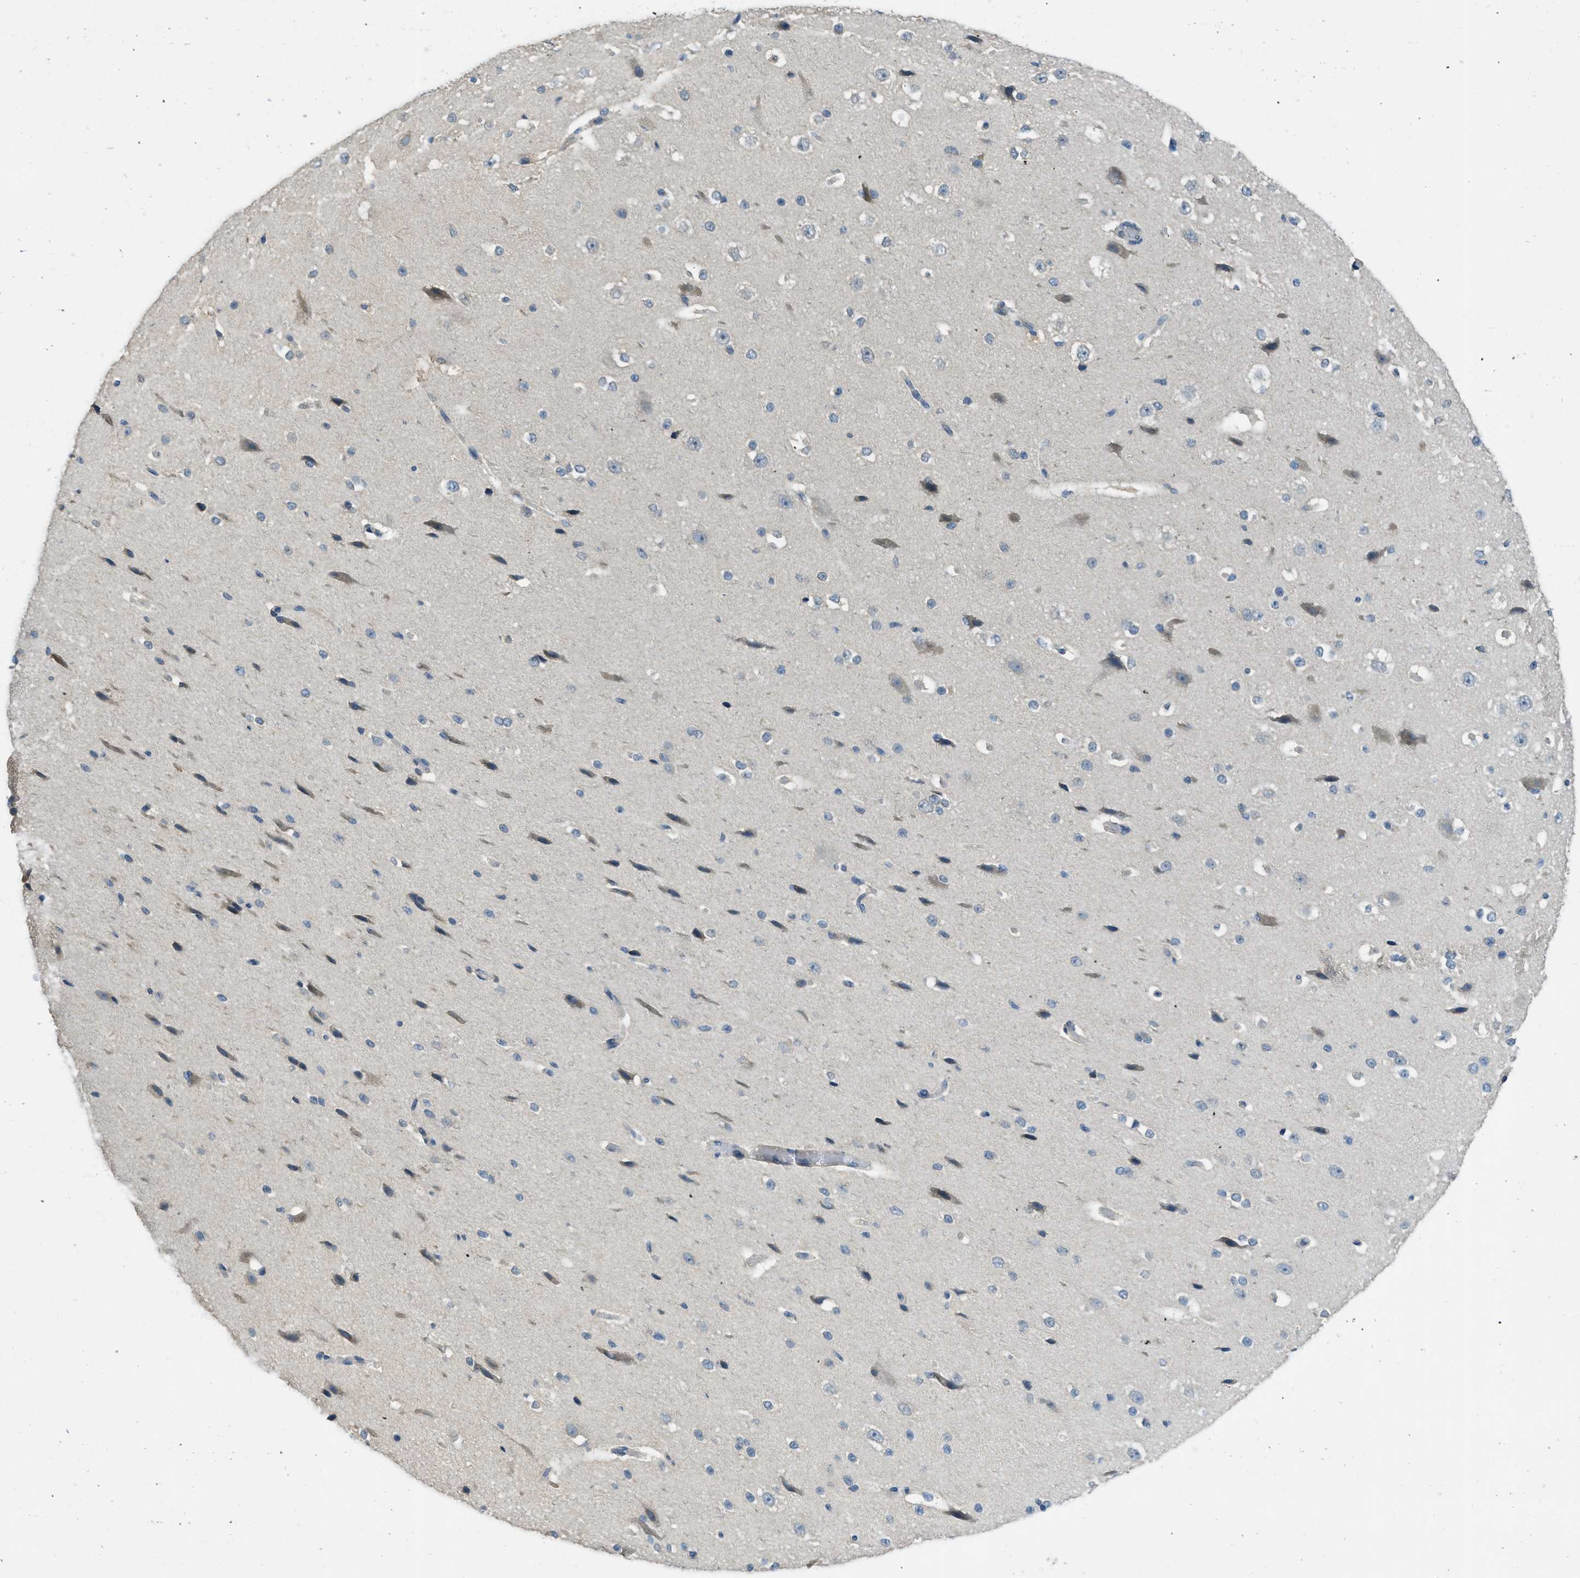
{"staining": {"intensity": "negative", "quantity": "none", "location": "none"}, "tissue": "cerebral cortex", "cell_type": "Endothelial cells", "image_type": "normal", "snomed": [{"axis": "morphology", "description": "Normal tissue, NOS"}, {"axis": "morphology", "description": "Developmental malformation"}, {"axis": "topography", "description": "Cerebral cortex"}], "caption": "IHC image of benign human cerebral cortex stained for a protein (brown), which displays no staining in endothelial cells.", "gene": "MIS18A", "patient": {"sex": "female", "age": 30}}